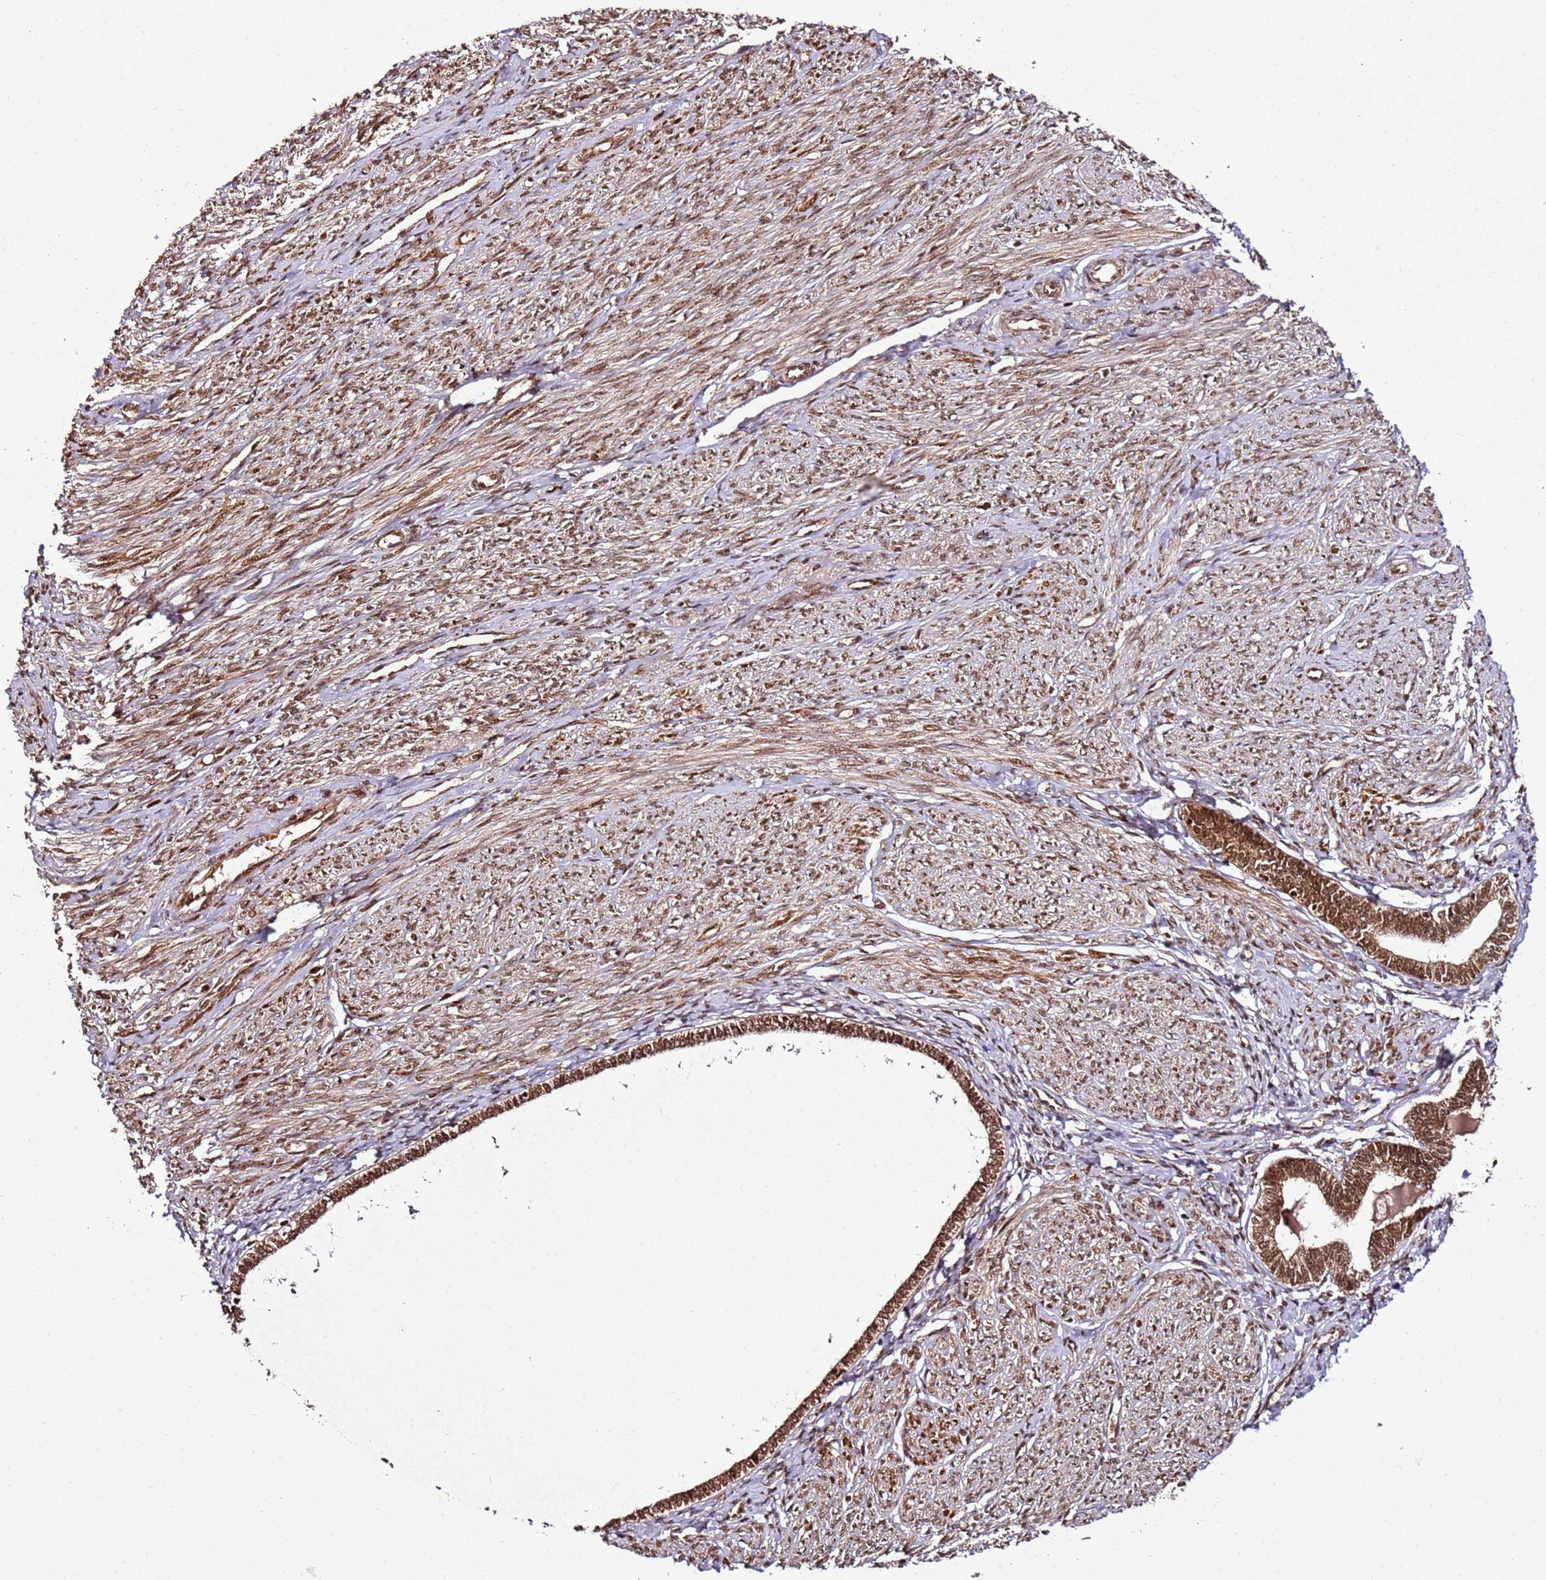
{"staining": {"intensity": "strong", "quantity": ">75%", "location": "nuclear"}, "tissue": "endometrium", "cell_type": "Cells in endometrial stroma", "image_type": "normal", "snomed": [{"axis": "morphology", "description": "Normal tissue, NOS"}, {"axis": "topography", "description": "Endometrium"}], "caption": "Immunohistochemistry image of normal endometrium: endometrium stained using immunohistochemistry (IHC) reveals high levels of strong protein expression localized specifically in the nuclear of cells in endometrial stroma, appearing as a nuclear brown color.", "gene": "XRN2", "patient": {"sex": "female", "age": 72}}